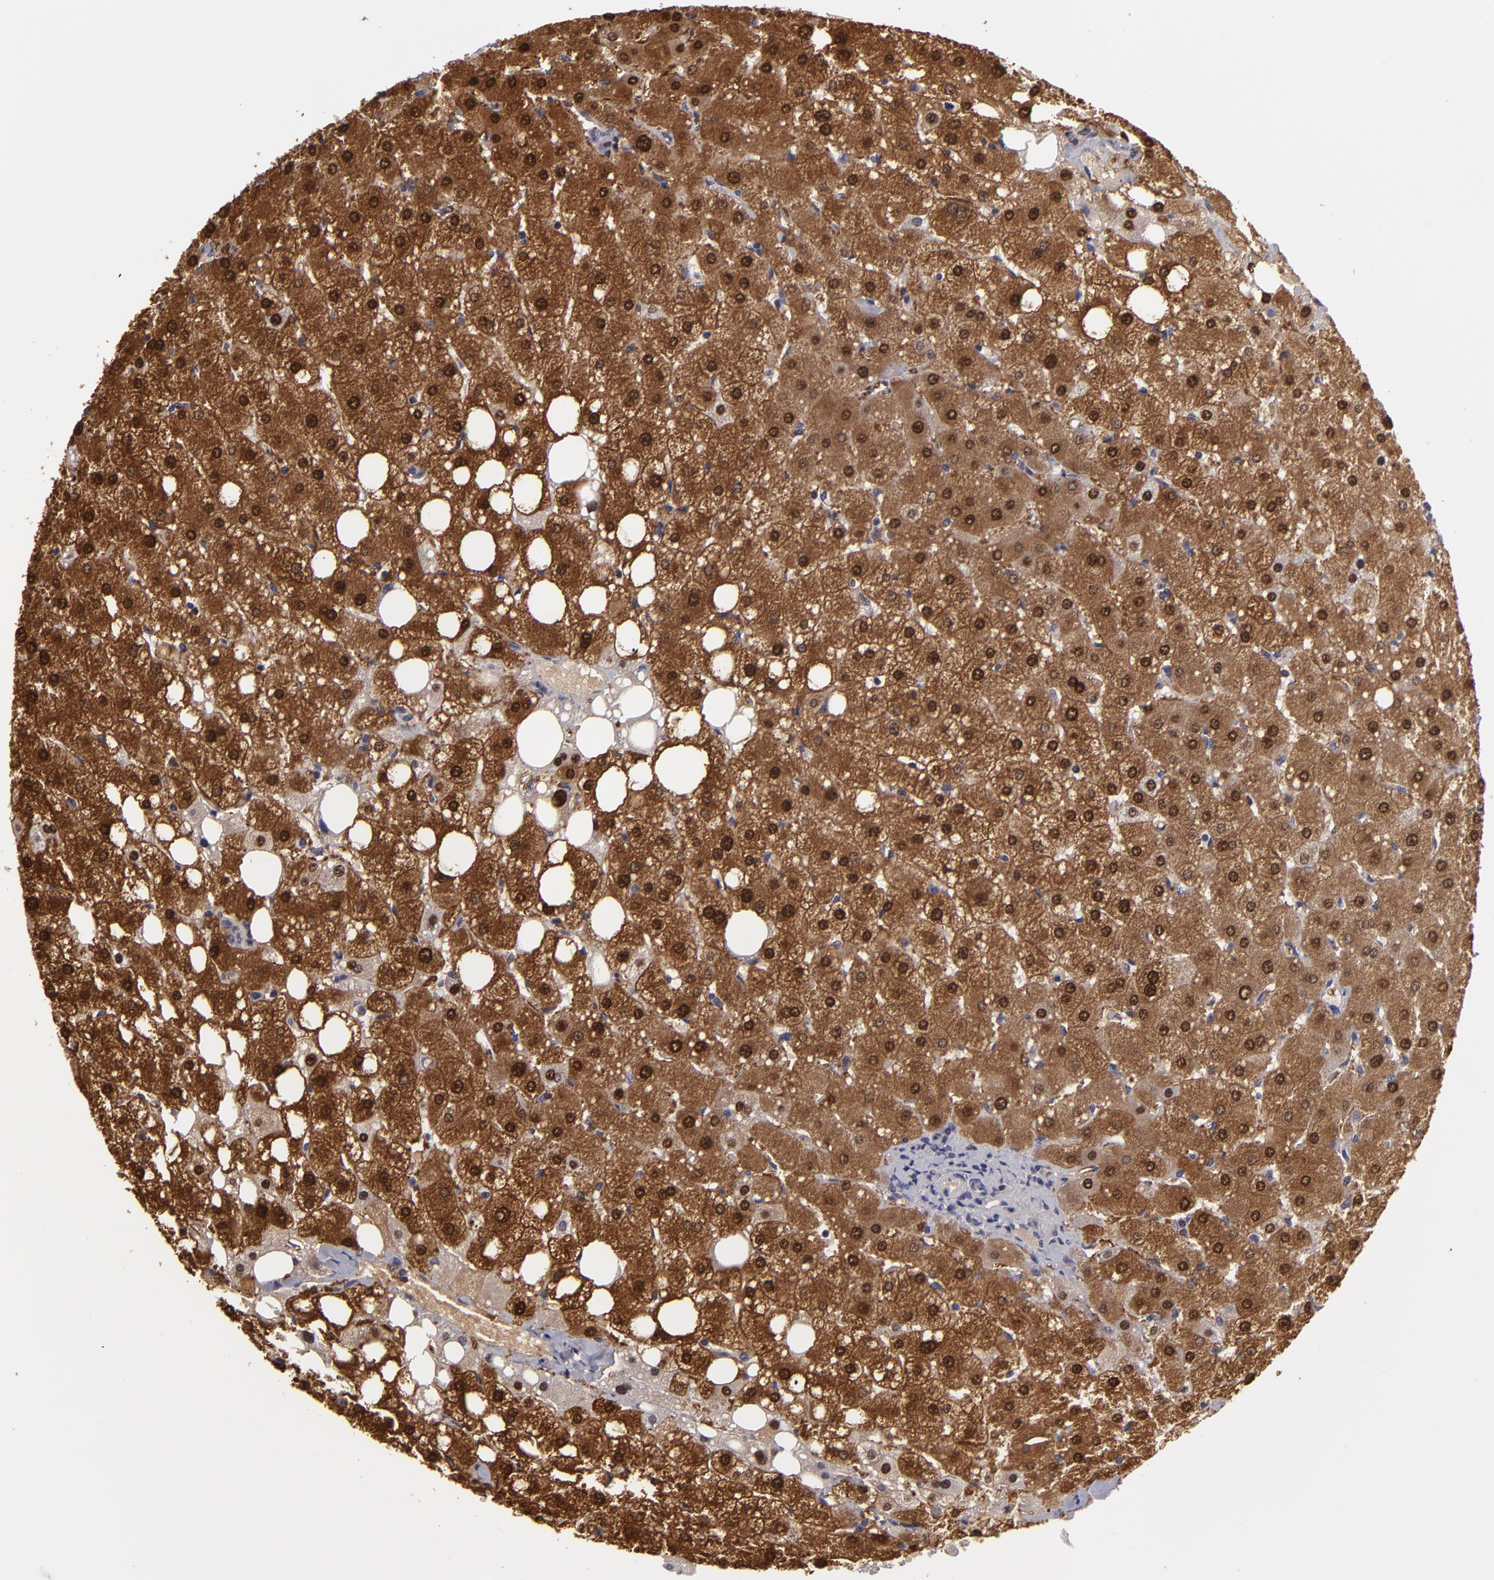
{"staining": {"intensity": "negative", "quantity": "none", "location": "none"}, "tissue": "liver", "cell_type": "Cholangiocytes", "image_type": "normal", "snomed": [{"axis": "morphology", "description": "Normal tissue, NOS"}, {"axis": "topography", "description": "Liver"}], "caption": "High power microscopy photomicrograph of an IHC photomicrograph of unremarkable liver, revealing no significant staining in cholangiocytes.", "gene": "CTNNB1", "patient": {"sex": "male", "age": 35}}